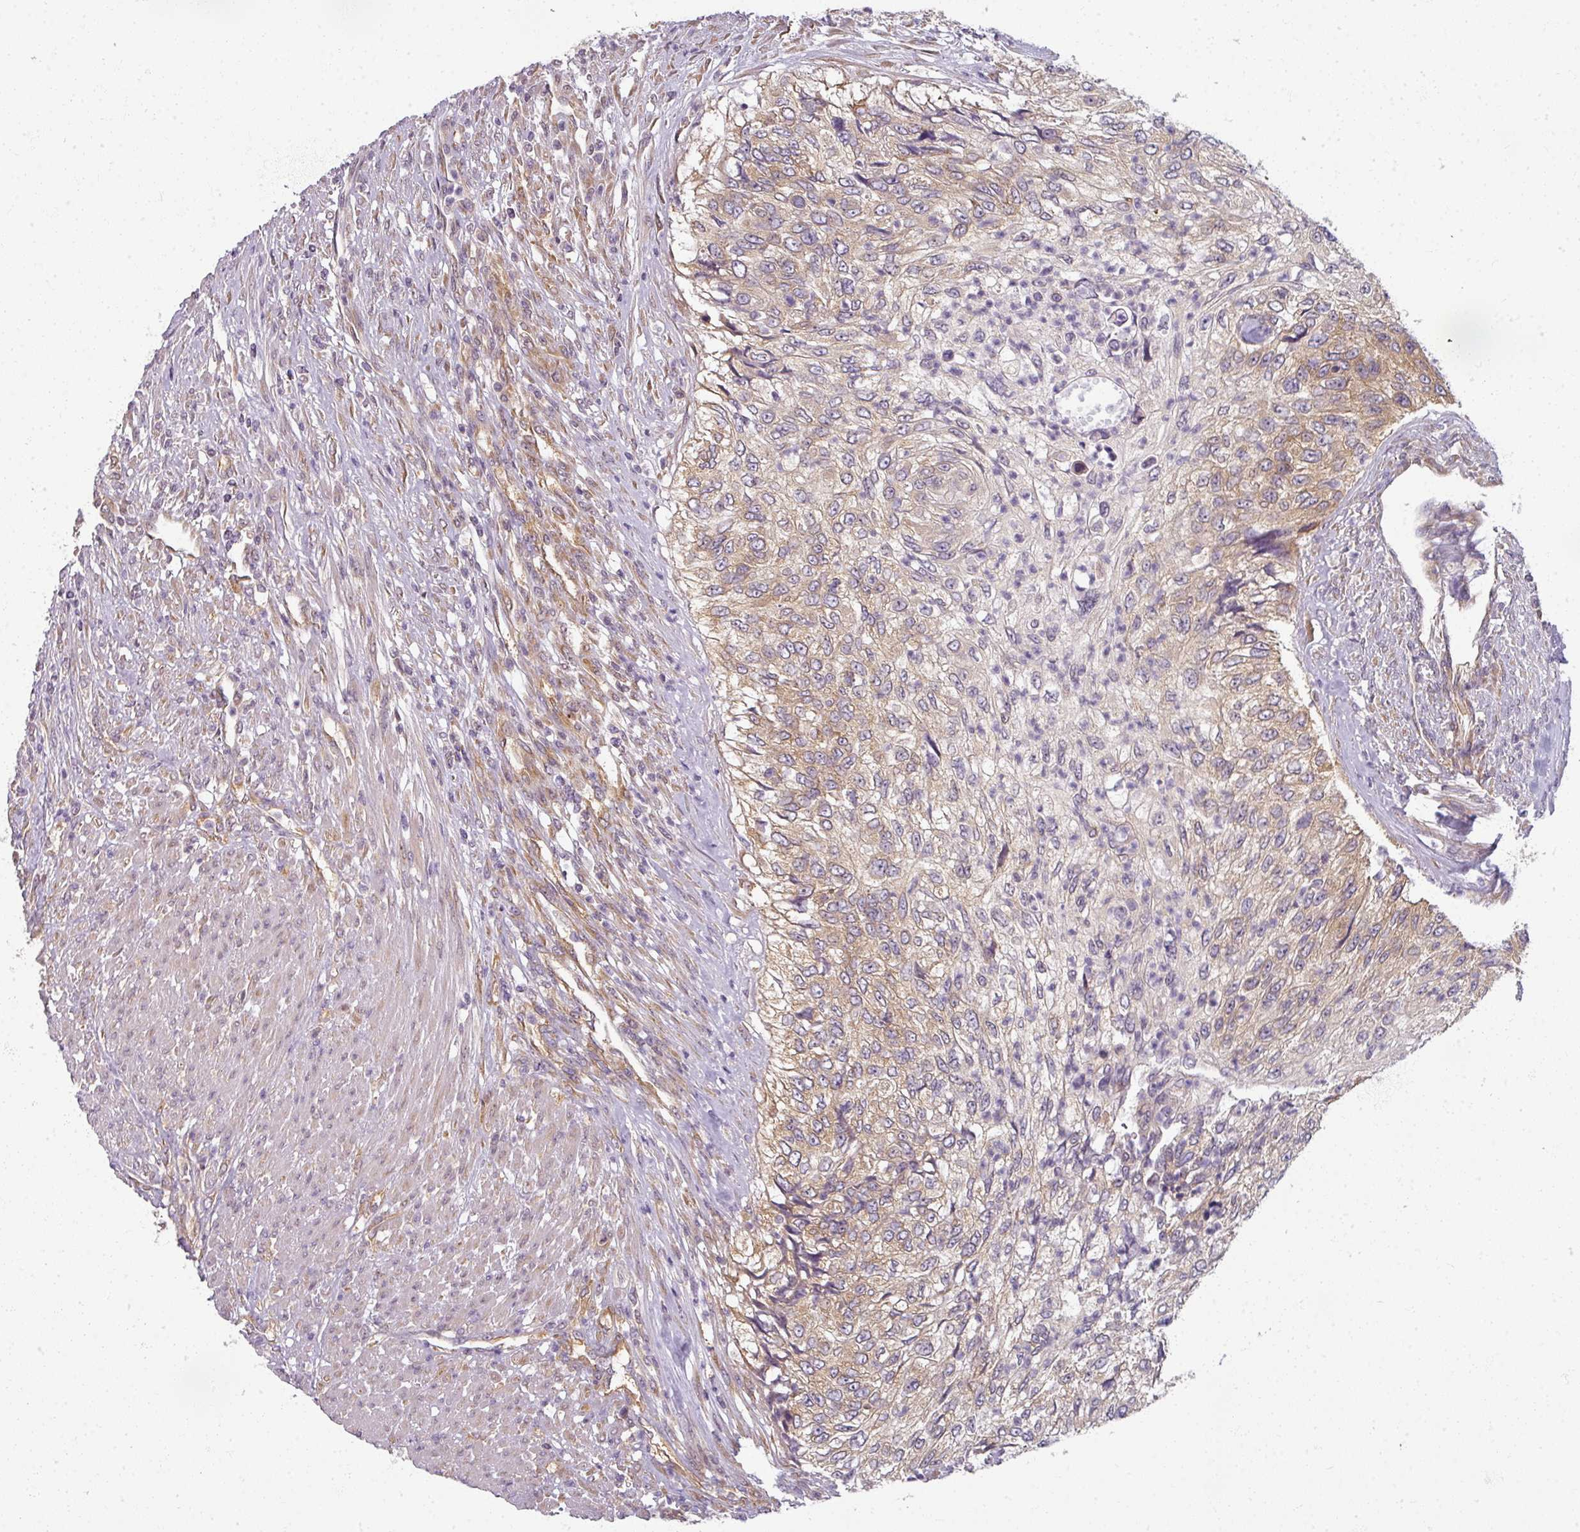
{"staining": {"intensity": "moderate", "quantity": "25%-75%", "location": "cytoplasmic/membranous"}, "tissue": "urothelial cancer", "cell_type": "Tumor cells", "image_type": "cancer", "snomed": [{"axis": "morphology", "description": "Urothelial carcinoma, High grade"}, {"axis": "topography", "description": "Urinary bladder"}], "caption": "Immunohistochemical staining of human urothelial cancer demonstrates medium levels of moderate cytoplasmic/membranous protein staining in about 25%-75% of tumor cells.", "gene": "AGPAT4", "patient": {"sex": "female", "age": 60}}